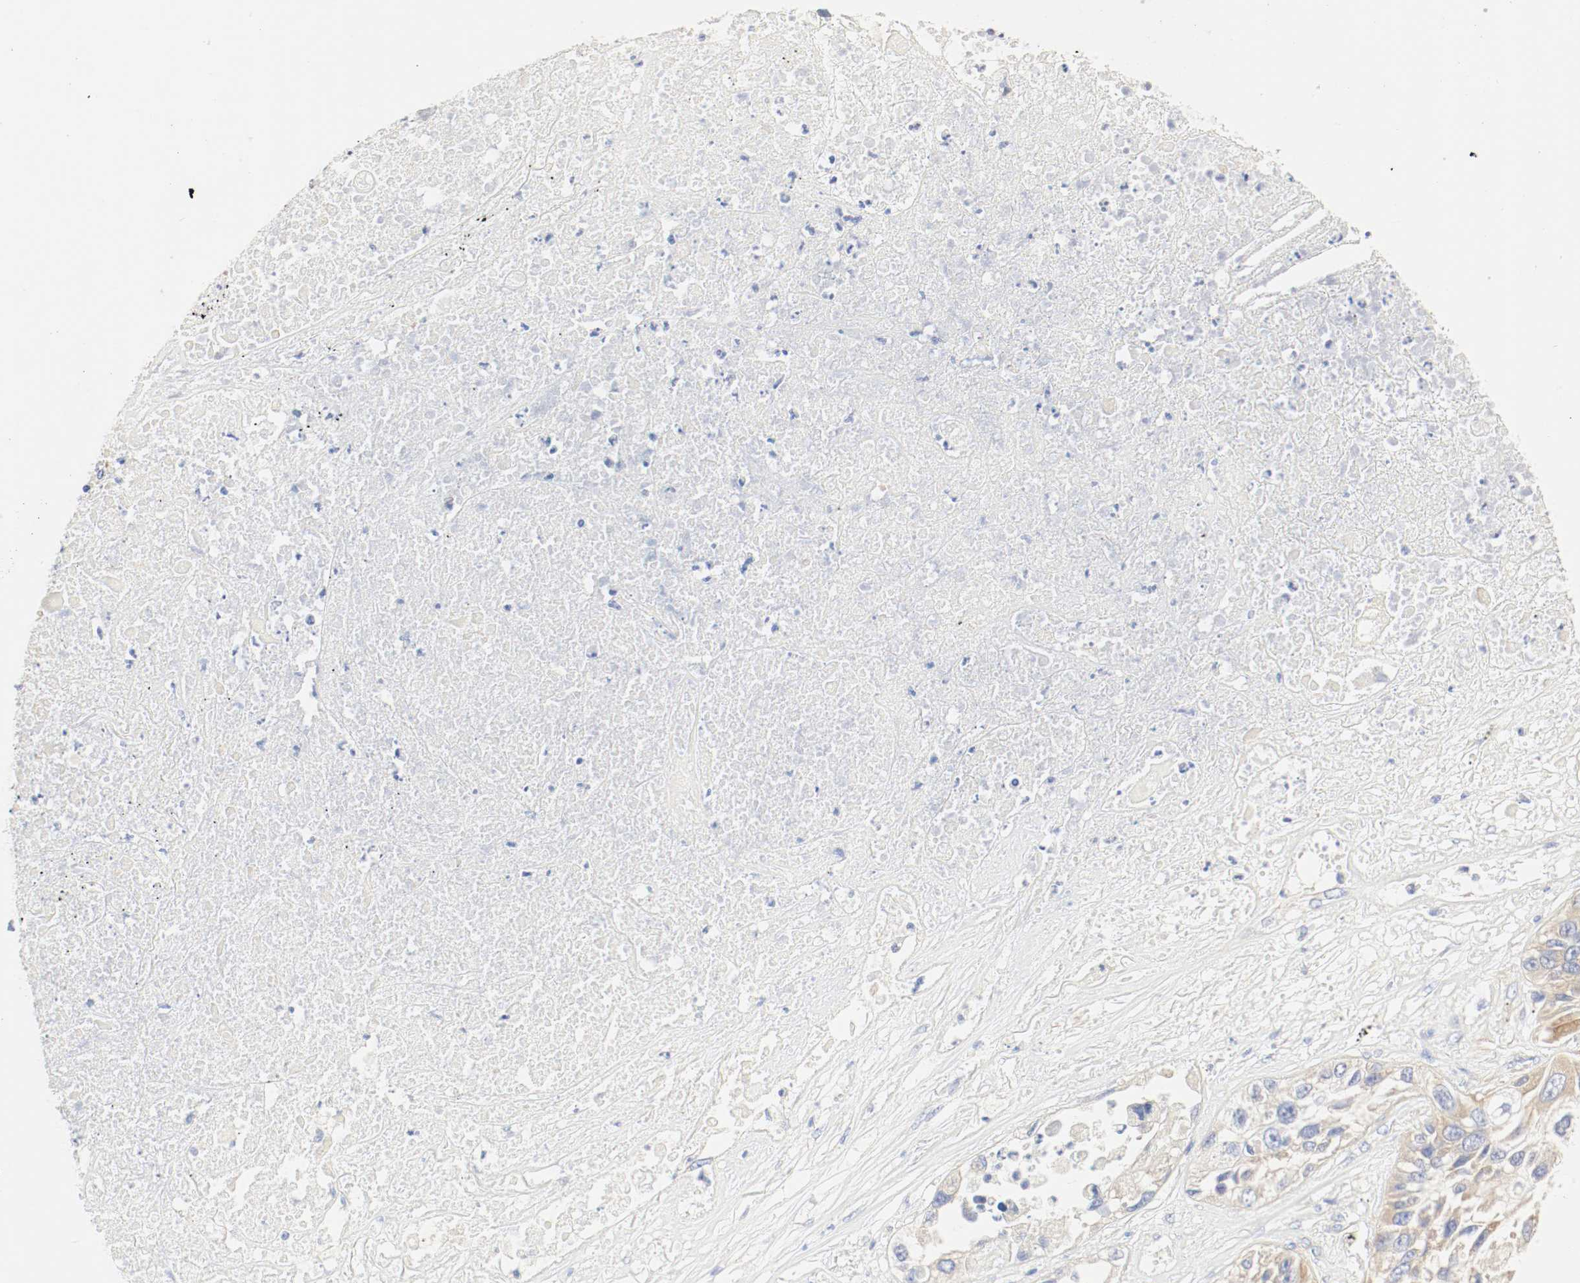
{"staining": {"intensity": "moderate", "quantity": "25%-75%", "location": "cytoplasmic/membranous"}, "tissue": "lung cancer", "cell_type": "Tumor cells", "image_type": "cancer", "snomed": [{"axis": "morphology", "description": "Squamous cell carcinoma, NOS"}, {"axis": "topography", "description": "Lung"}], "caption": "There is medium levels of moderate cytoplasmic/membranous expression in tumor cells of lung squamous cell carcinoma, as demonstrated by immunohistochemical staining (brown color).", "gene": "GIT1", "patient": {"sex": "male", "age": 71}}